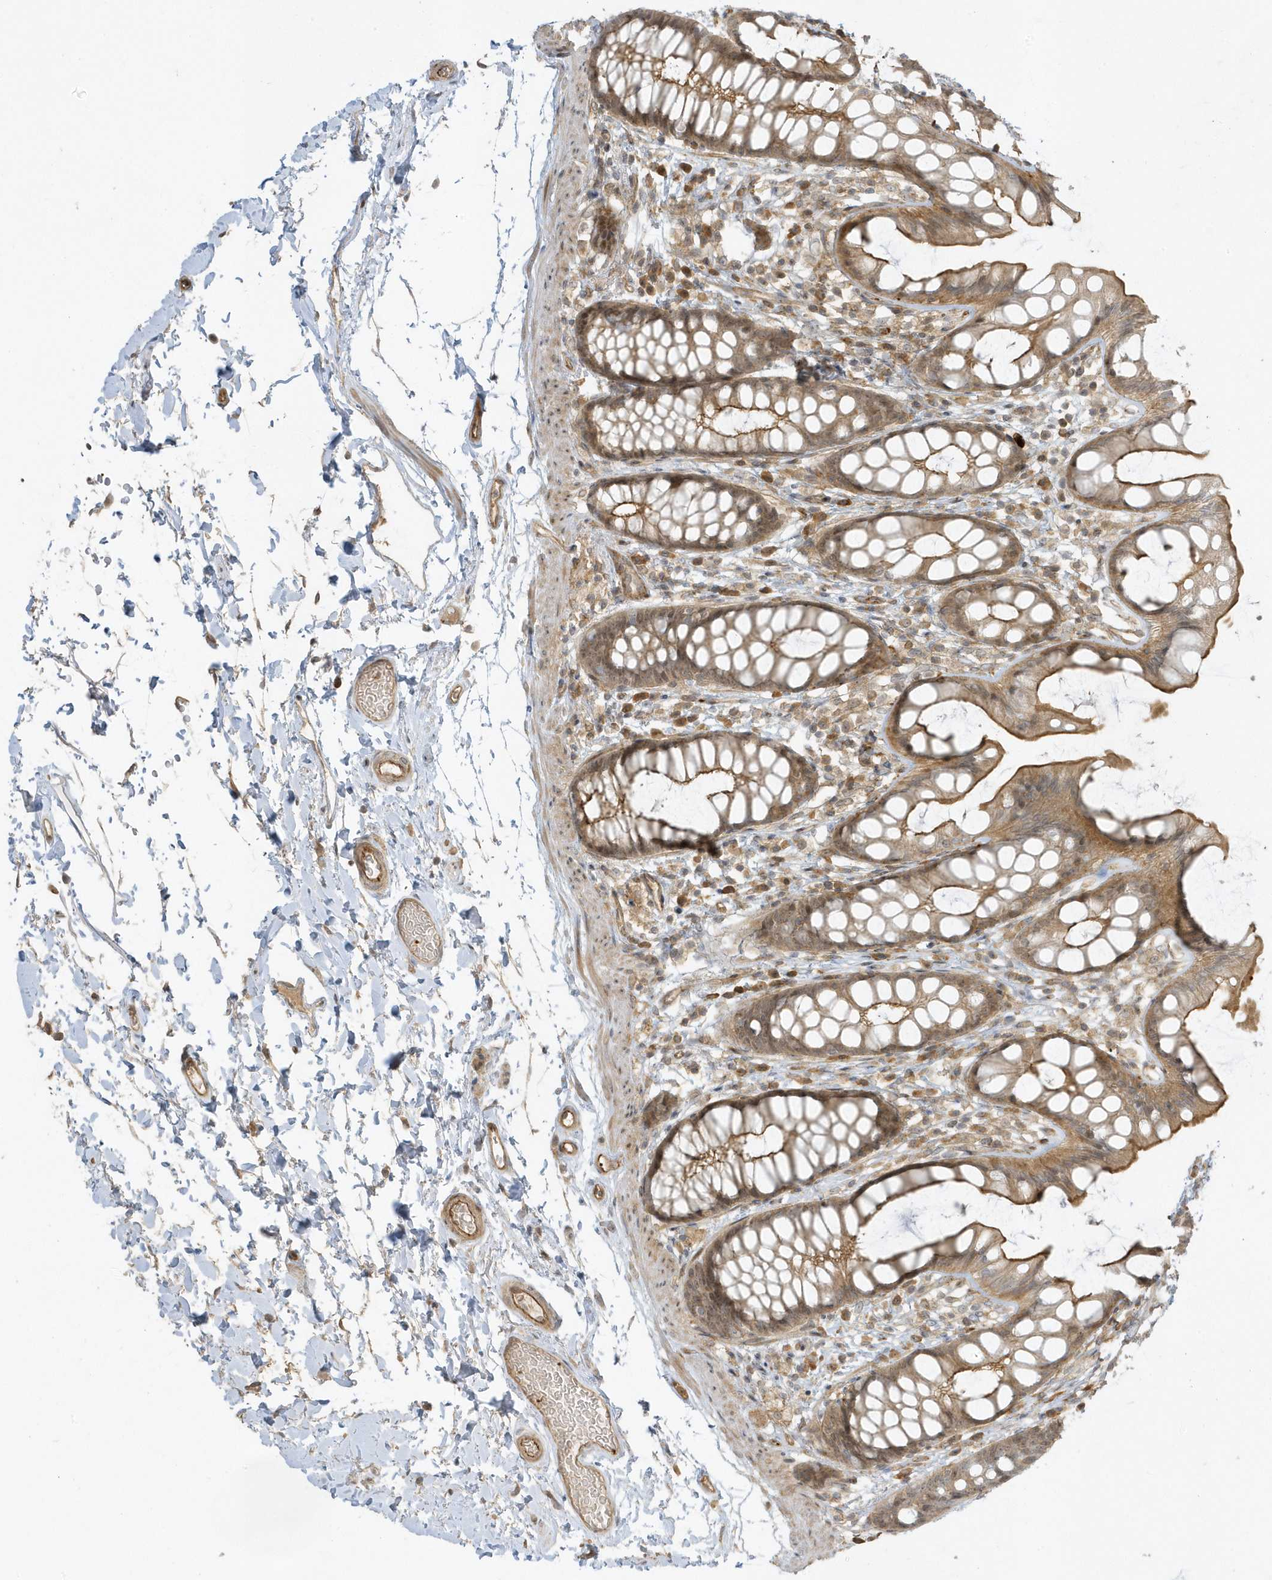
{"staining": {"intensity": "weak", "quantity": ">75%", "location": "cytoplasmic/membranous,nuclear"}, "tissue": "rectum", "cell_type": "Glandular cells", "image_type": "normal", "snomed": [{"axis": "morphology", "description": "Normal tissue, NOS"}, {"axis": "topography", "description": "Rectum"}], "caption": "This micrograph displays IHC staining of unremarkable human rectum, with low weak cytoplasmic/membranous,nuclear positivity in approximately >75% of glandular cells.", "gene": "ZBTB8A", "patient": {"sex": "female", "age": 65}}